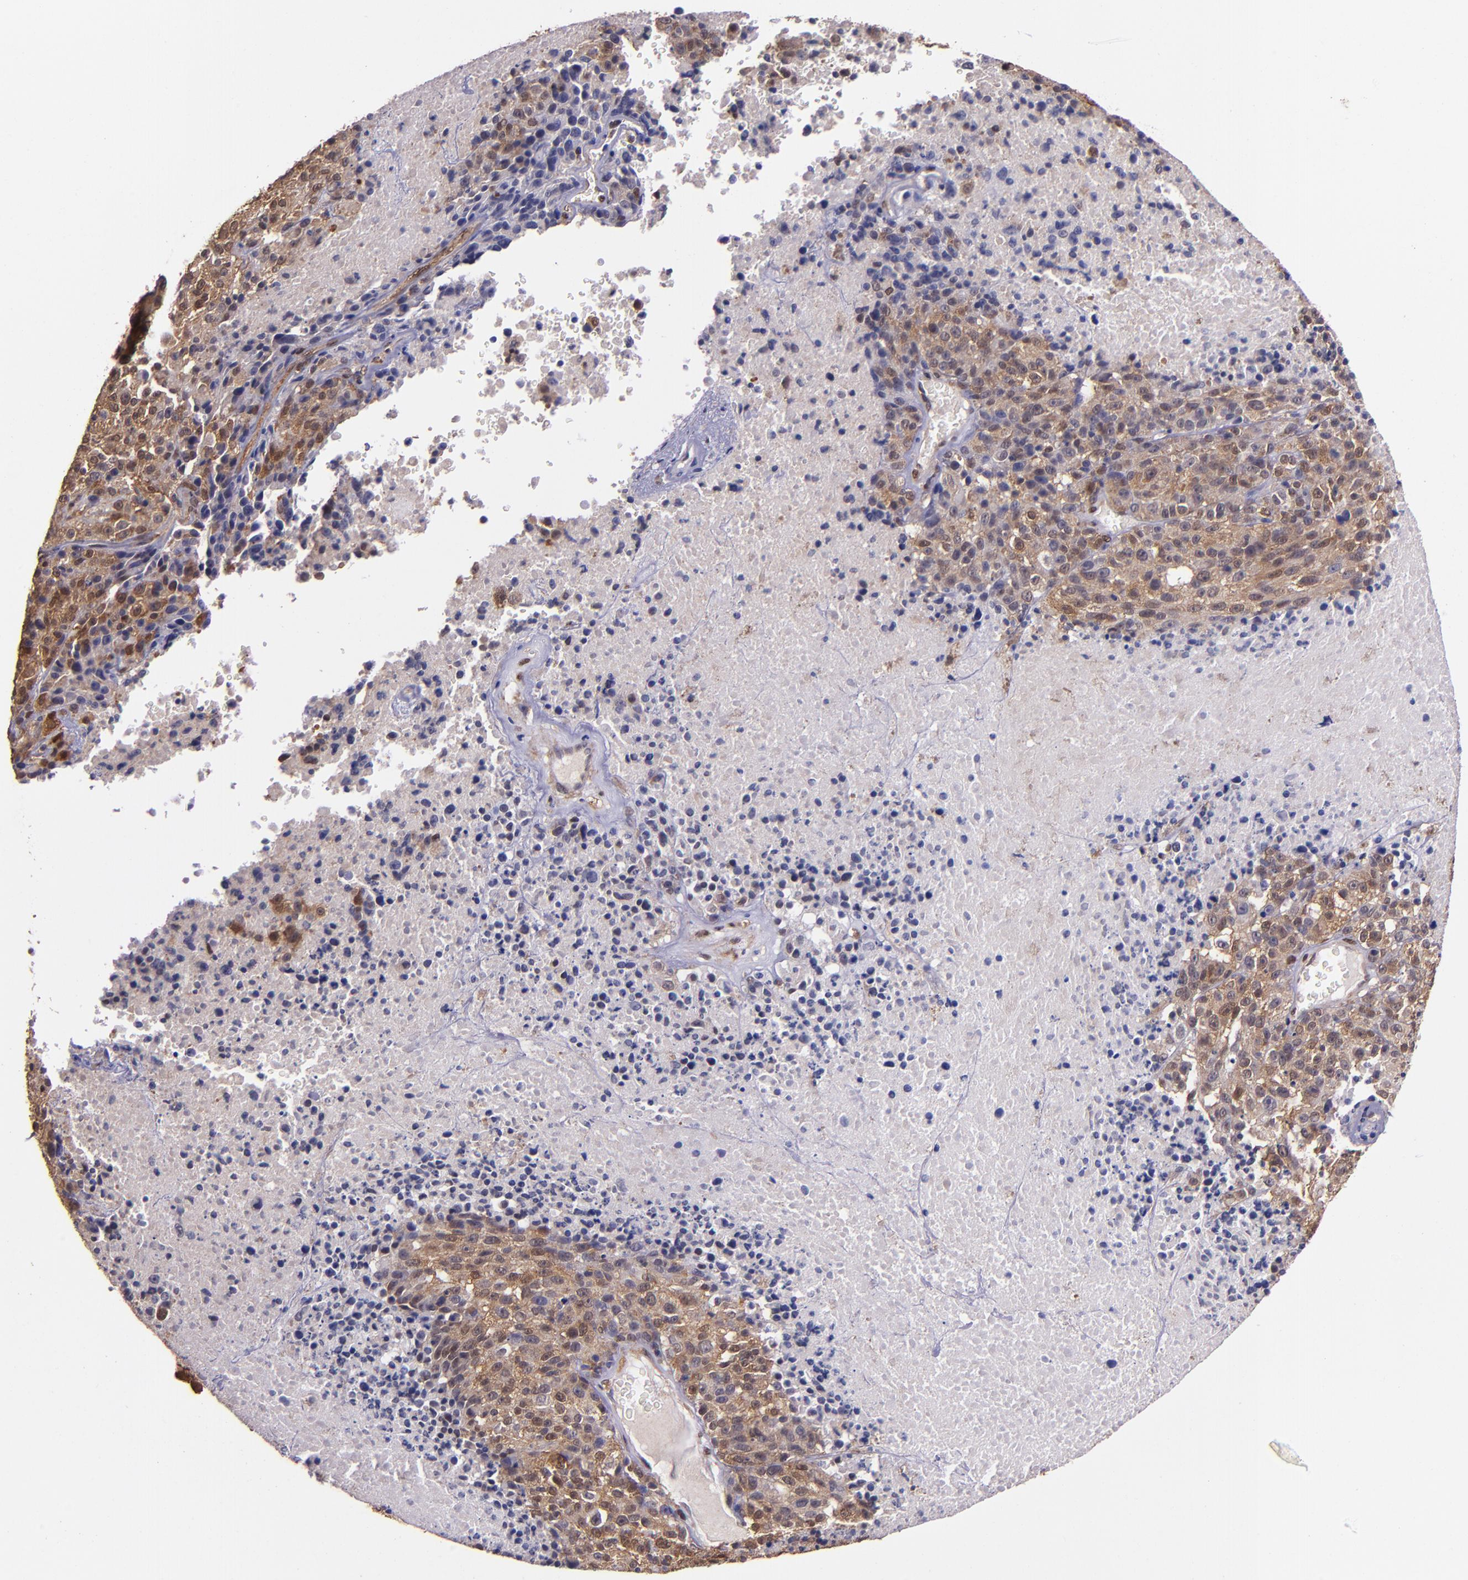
{"staining": {"intensity": "moderate", "quantity": ">75%", "location": "cytoplasmic/membranous,nuclear"}, "tissue": "melanoma", "cell_type": "Tumor cells", "image_type": "cancer", "snomed": [{"axis": "morphology", "description": "Malignant melanoma, Metastatic site"}, {"axis": "topography", "description": "Cerebral cortex"}], "caption": "Melanoma tissue demonstrates moderate cytoplasmic/membranous and nuclear expression in about >75% of tumor cells, visualized by immunohistochemistry.", "gene": "STAT6", "patient": {"sex": "female", "age": 52}}